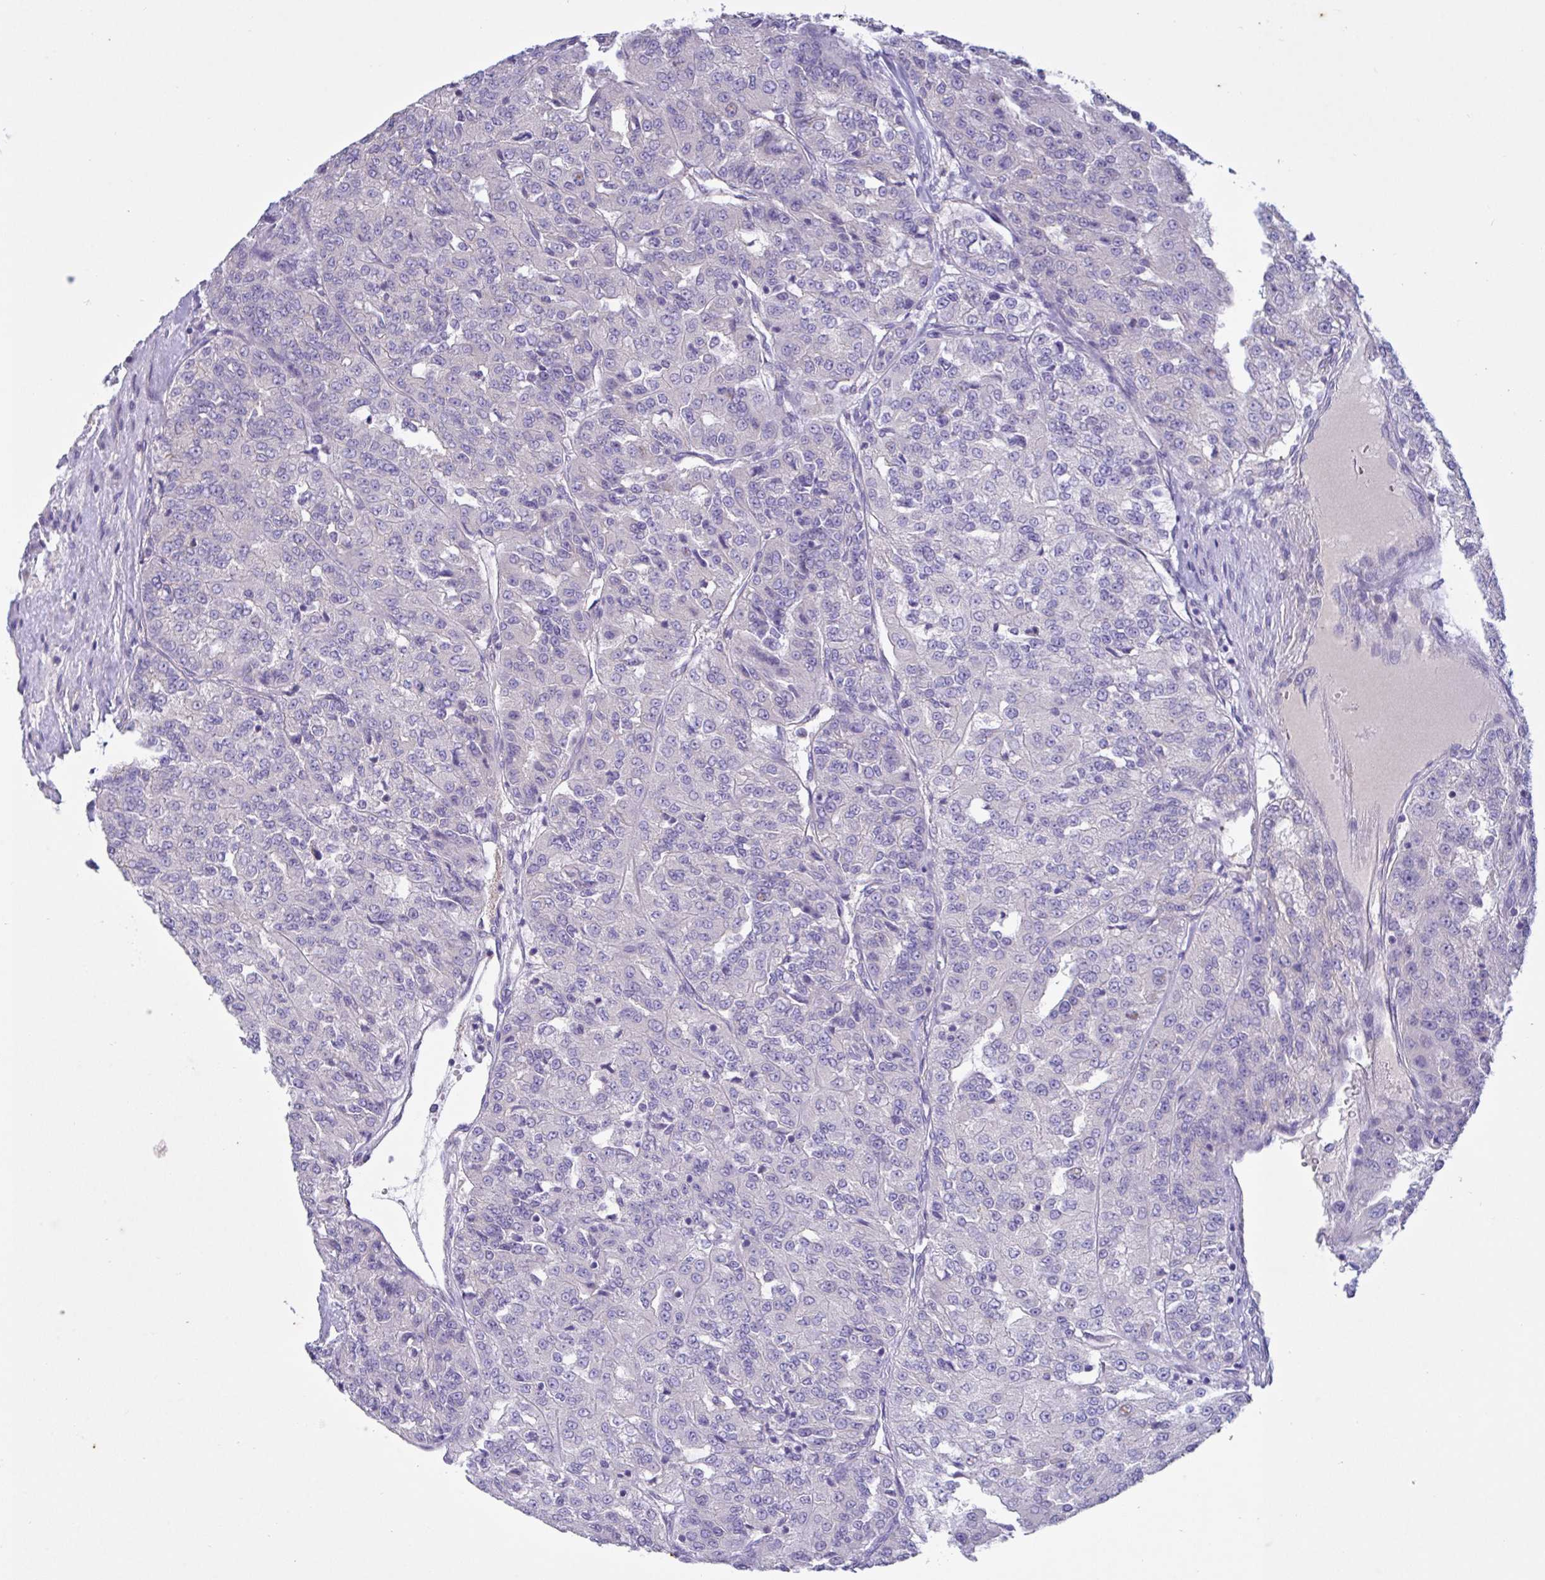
{"staining": {"intensity": "negative", "quantity": "none", "location": "none"}, "tissue": "renal cancer", "cell_type": "Tumor cells", "image_type": "cancer", "snomed": [{"axis": "morphology", "description": "Adenocarcinoma, NOS"}, {"axis": "topography", "description": "Kidney"}], "caption": "DAB immunohistochemical staining of human renal adenocarcinoma demonstrates no significant staining in tumor cells.", "gene": "SLC66A1", "patient": {"sex": "female", "age": 63}}